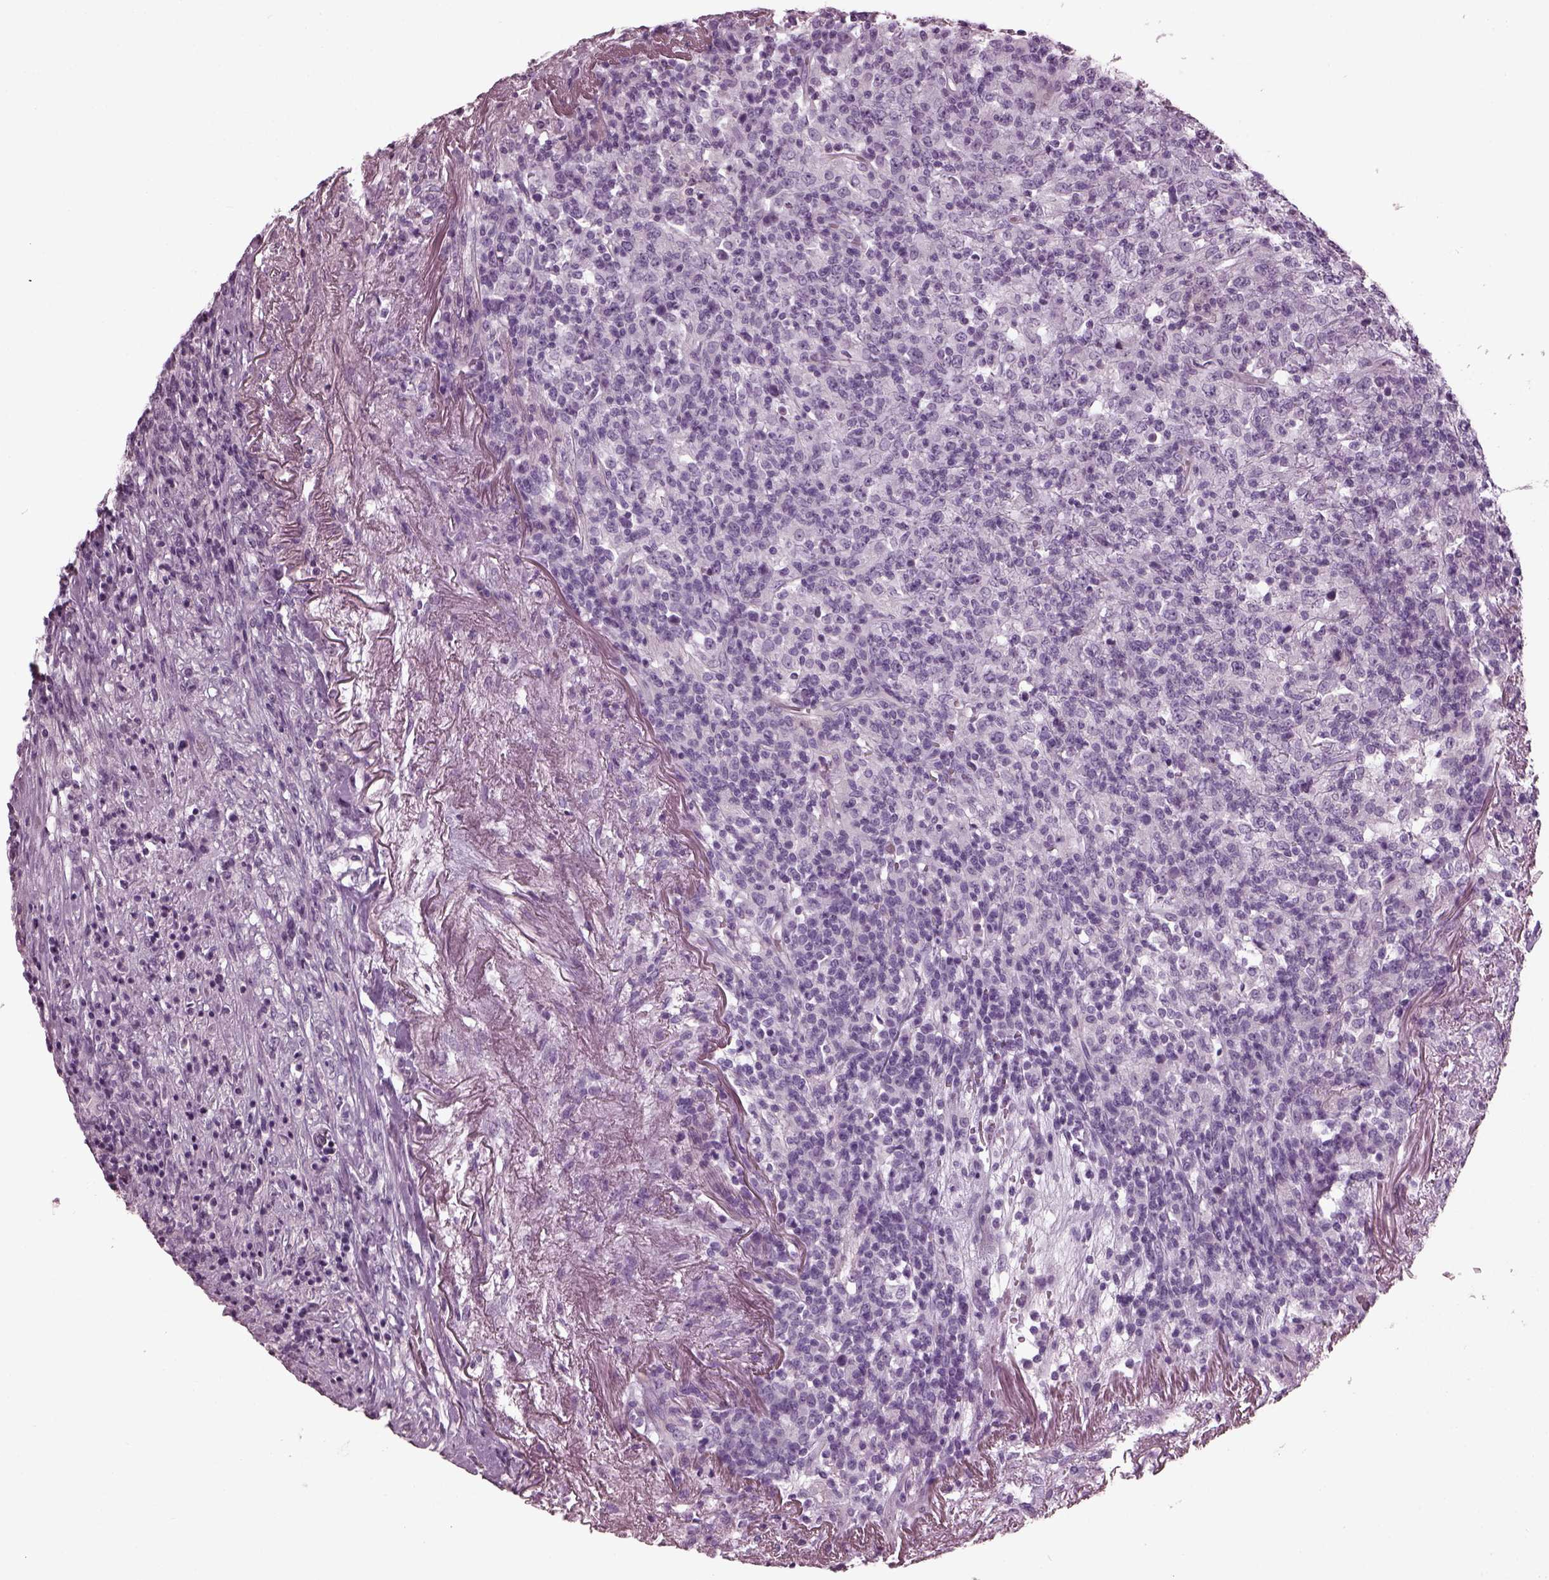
{"staining": {"intensity": "negative", "quantity": "none", "location": "none"}, "tissue": "lymphoma", "cell_type": "Tumor cells", "image_type": "cancer", "snomed": [{"axis": "morphology", "description": "Malignant lymphoma, non-Hodgkin's type, High grade"}, {"axis": "topography", "description": "Lung"}], "caption": "Malignant lymphoma, non-Hodgkin's type (high-grade) was stained to show a protein in brown. There is no significant positivity in tumor cells.", "gene": "PDC", "patient": {"sex": "male", "age": 79}}